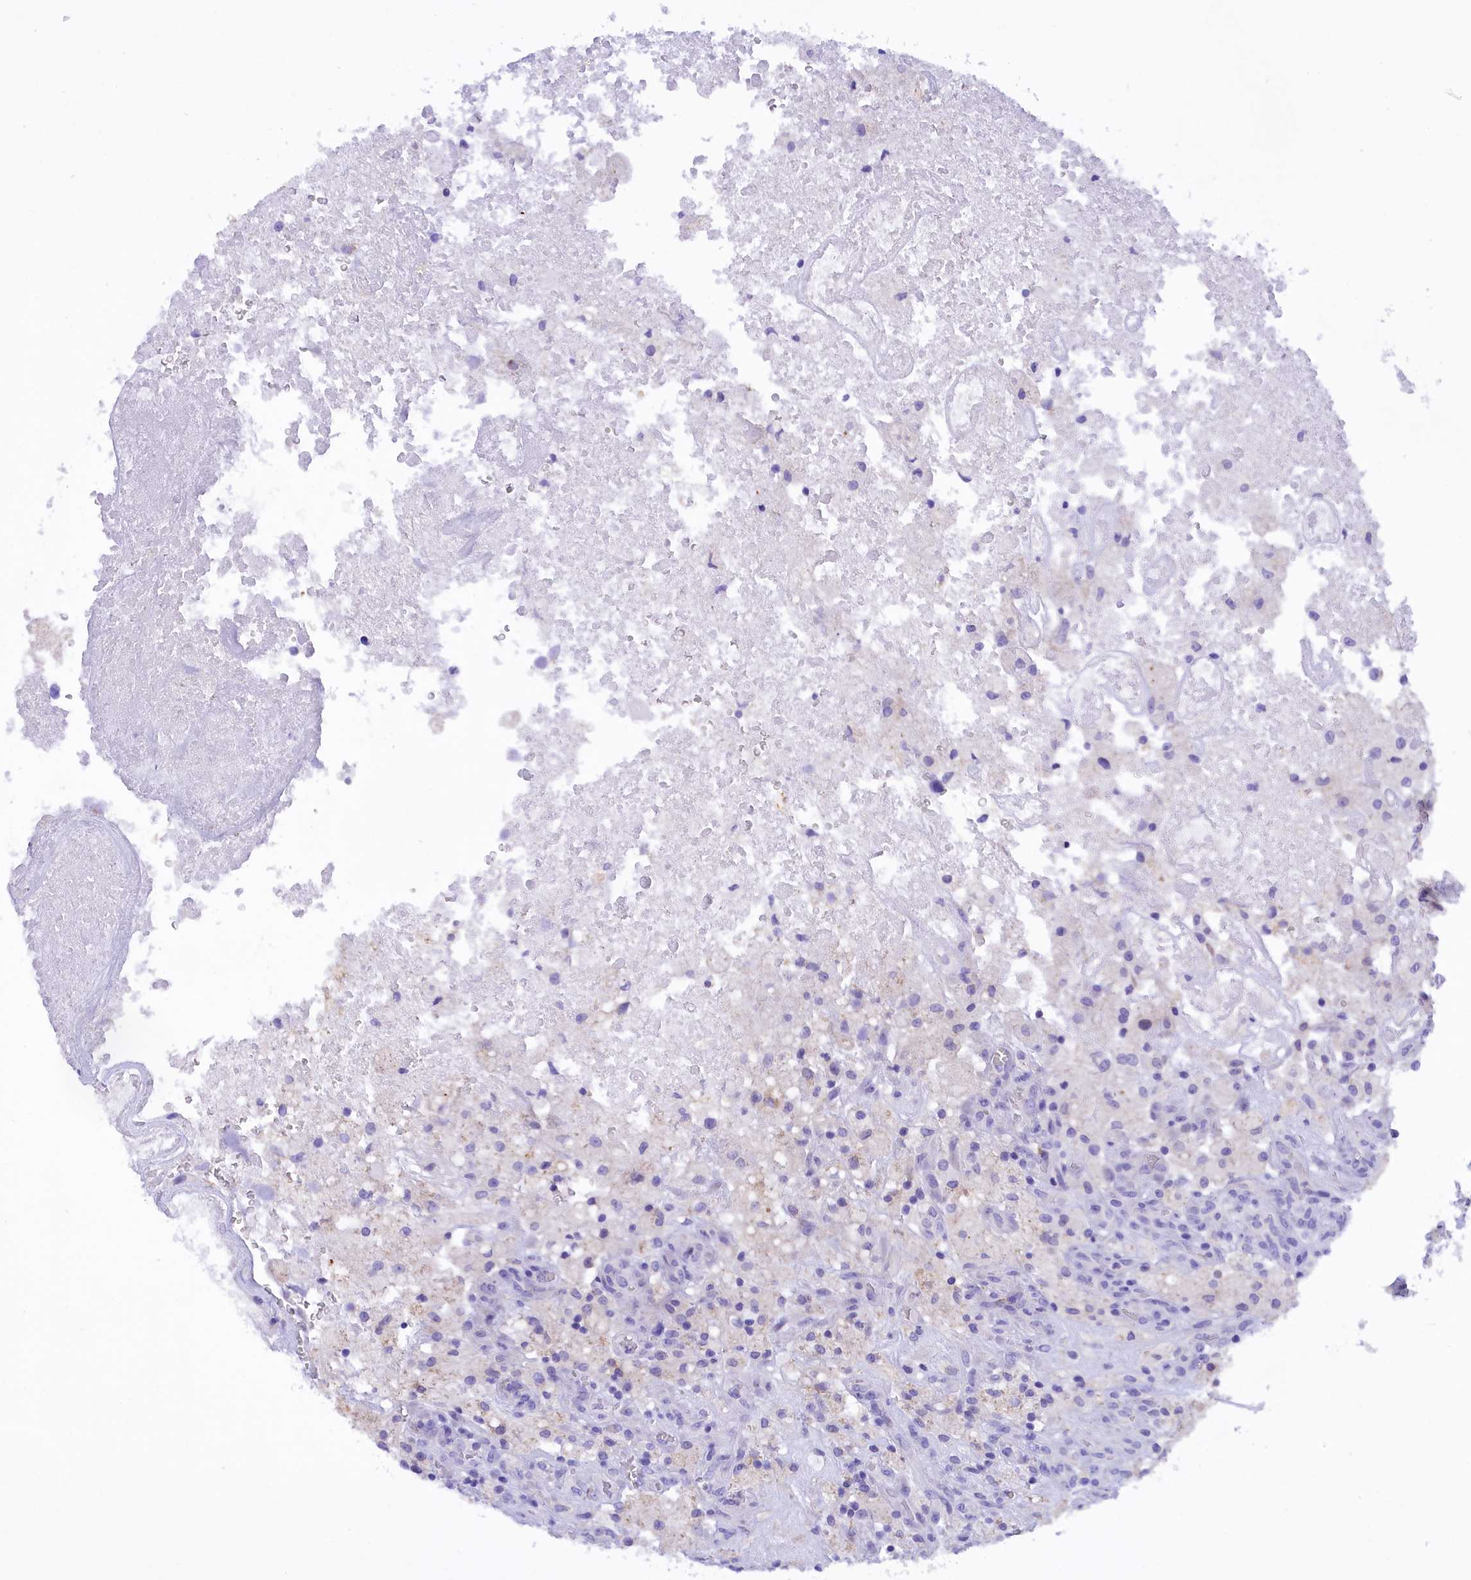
{"staining": {"intensity": "negative", "quantity": "none", "location": "none"}, "tissue": "glioma", "cell_type": "Tumor cells", "image_type": "cancer", "snomed": [{"axis": "morphology", "description": "Glioma, malignant, High grade"}, {"axis": "topography", "description": "Brain"}], "caption": "Immunohistochemistry (IHC) histopathology image of glioma stained for a protein (brown), which demonstrates no positivity in tumor cells.", "gene": "COL6A5", "patient": {"sex": "male", "age": 76}}